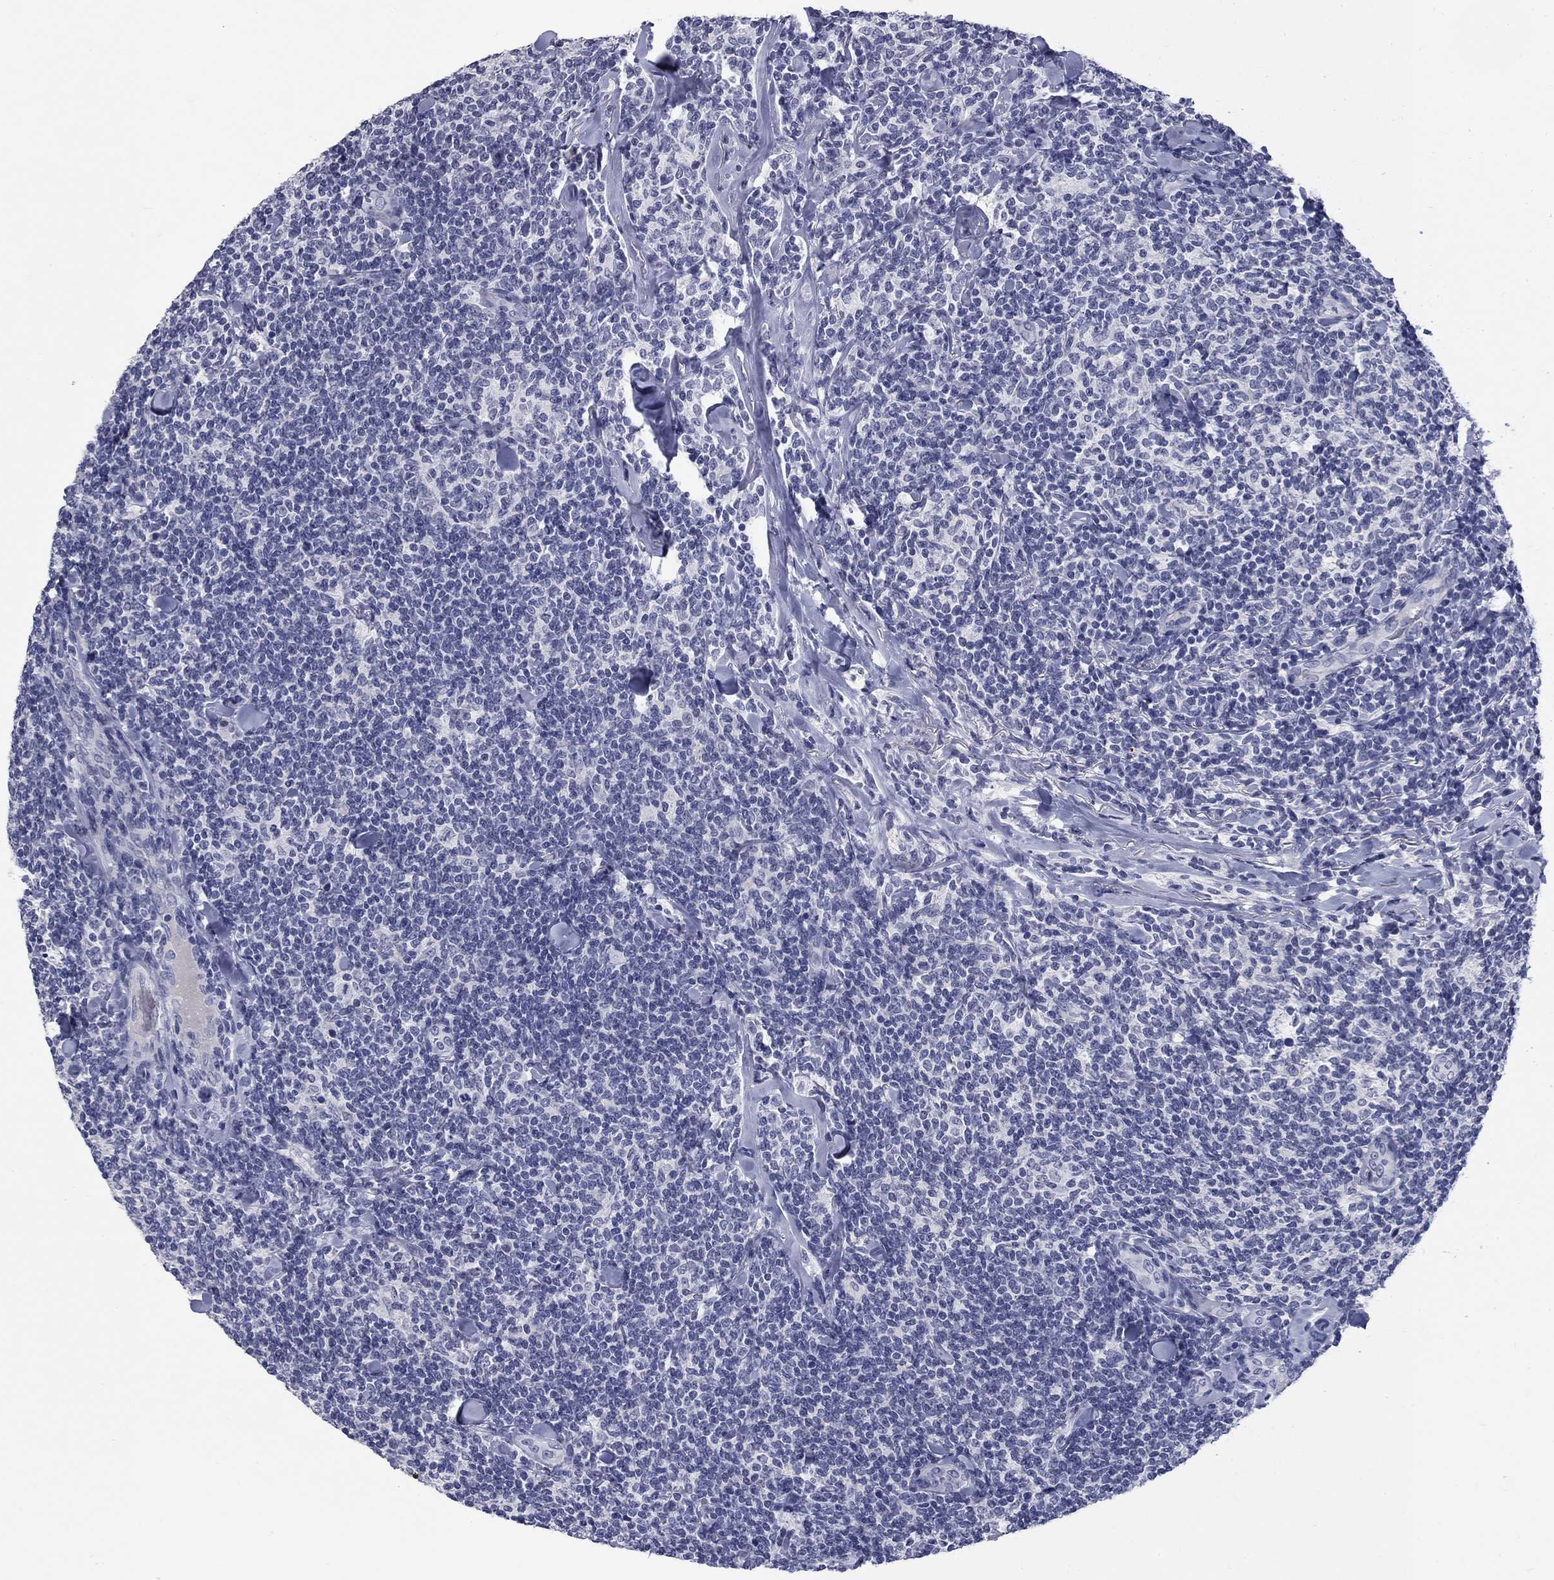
{"staining": {"intensity": "negative", "quantity": "none", "location": "none"}, "tissue": "lymphoma", "cell_type": "Tumor cells", "image_type": "cancer", "snomed": [{"axis": "morphology", "description": "Malignant lymphoma, non-Hodgkin's type, Low grade"}, {"axis": "topography", "description": "Lymph node"}], "caption": "A histopathology image of malignant lymphoma, non-Hodgkin's type (low-grade) stained for a protein shows no brown staining in tumor cells. (Brightfield microscopy of DAB (3,3'-diaminobenzidine) immunohistochemistry (IHC) at high magnification).", "gene": "ELAVL4", "patient": {"sex": "female", "age": 56}}